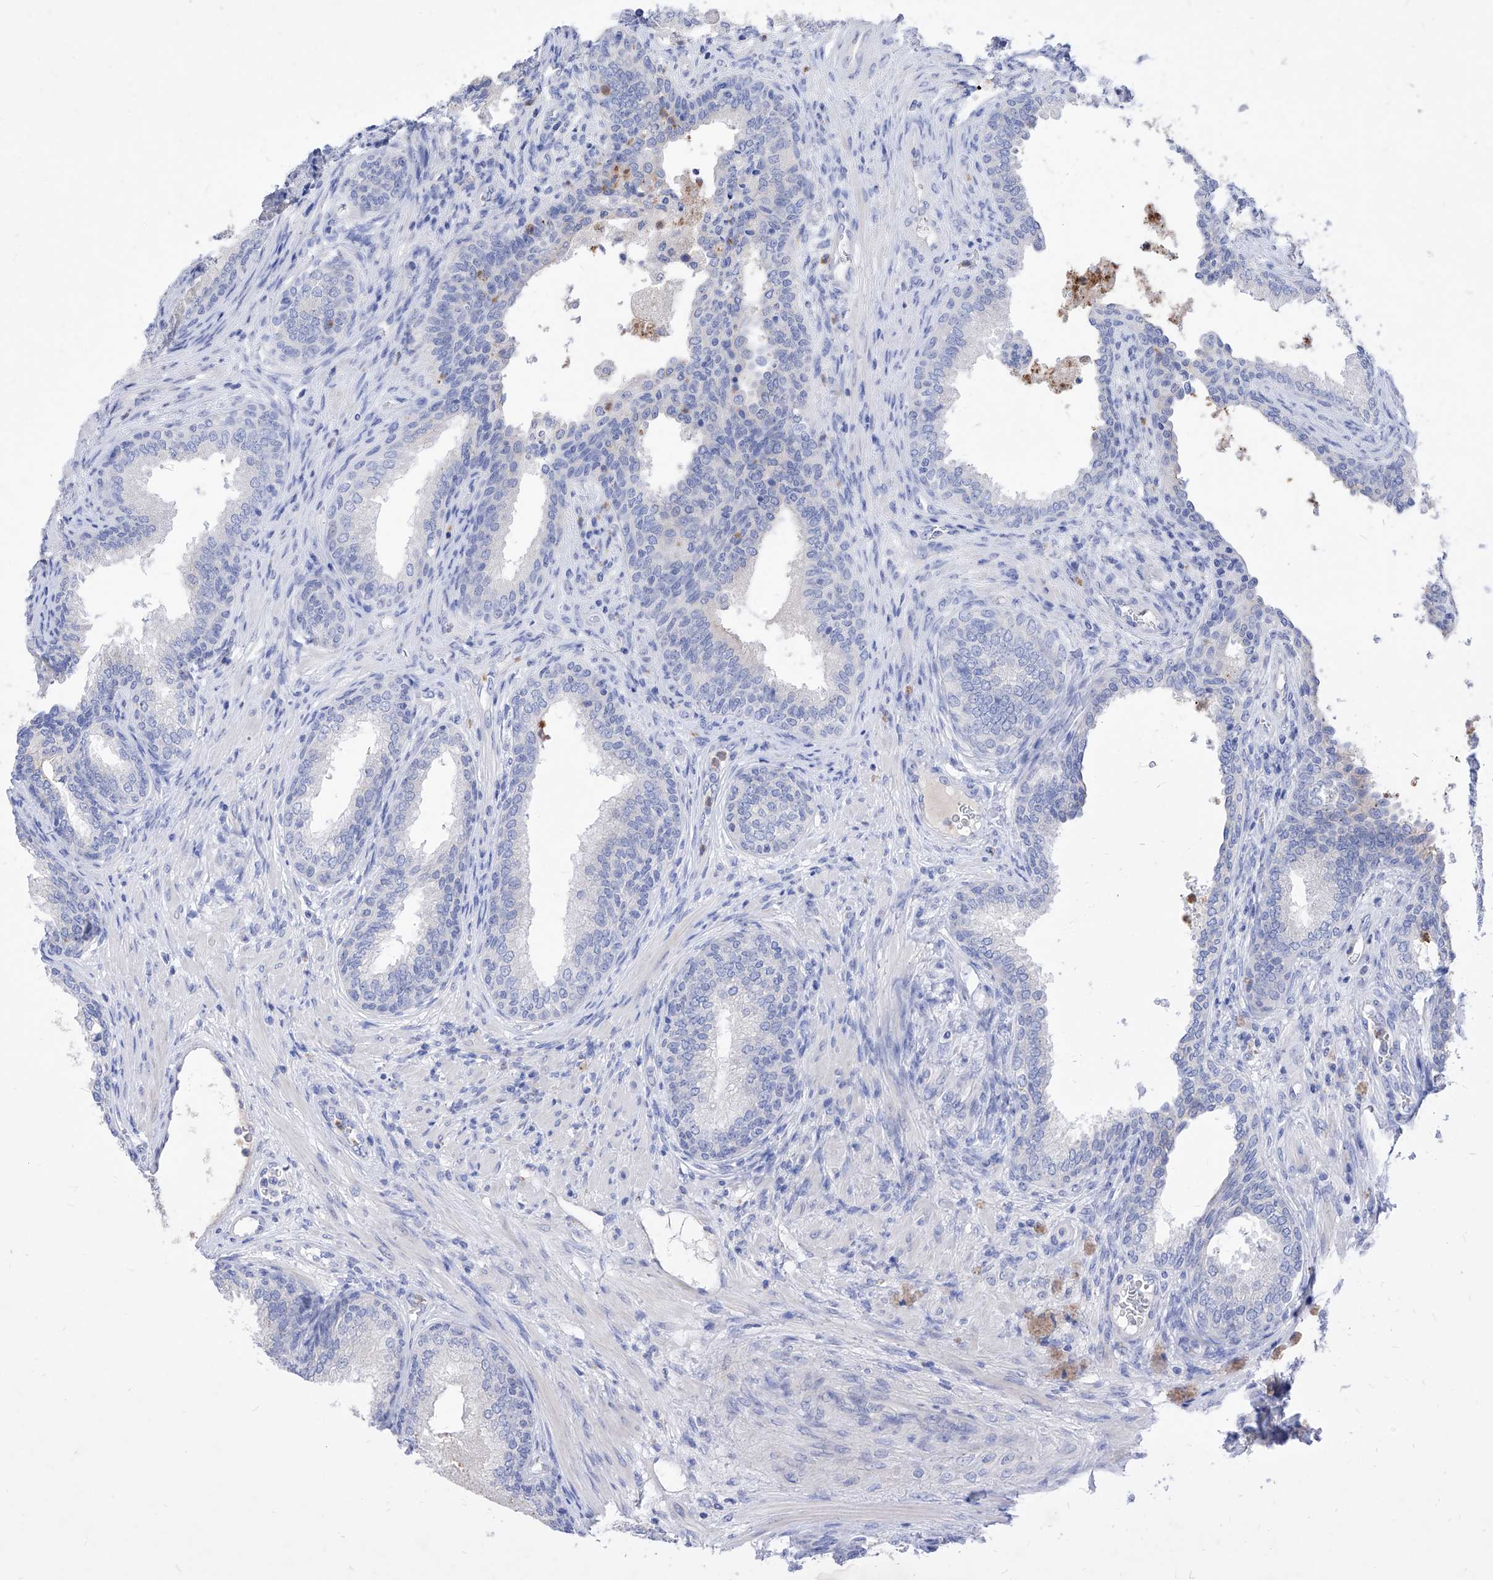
{"staining": {"intensity": "negative", "quantity": "none", "location": "none"}, "tissue": "prostate", "cell_type": "Glandular cells", "image_type": "normal", "snomed": [{"axis": "morphology", "description": "Normal tissue, NOS"}, {"axis": "topography", "description": "Prostate"}], "caption": "A histopathology image of human prostate is negative for staining in glandular cells. (DAB (3,3'-diaminobenzidine) immunohistochemistry with hematoxylin counter stain).", "gene": "VAX1", "patient": {"sex": "male", "age": 76}}